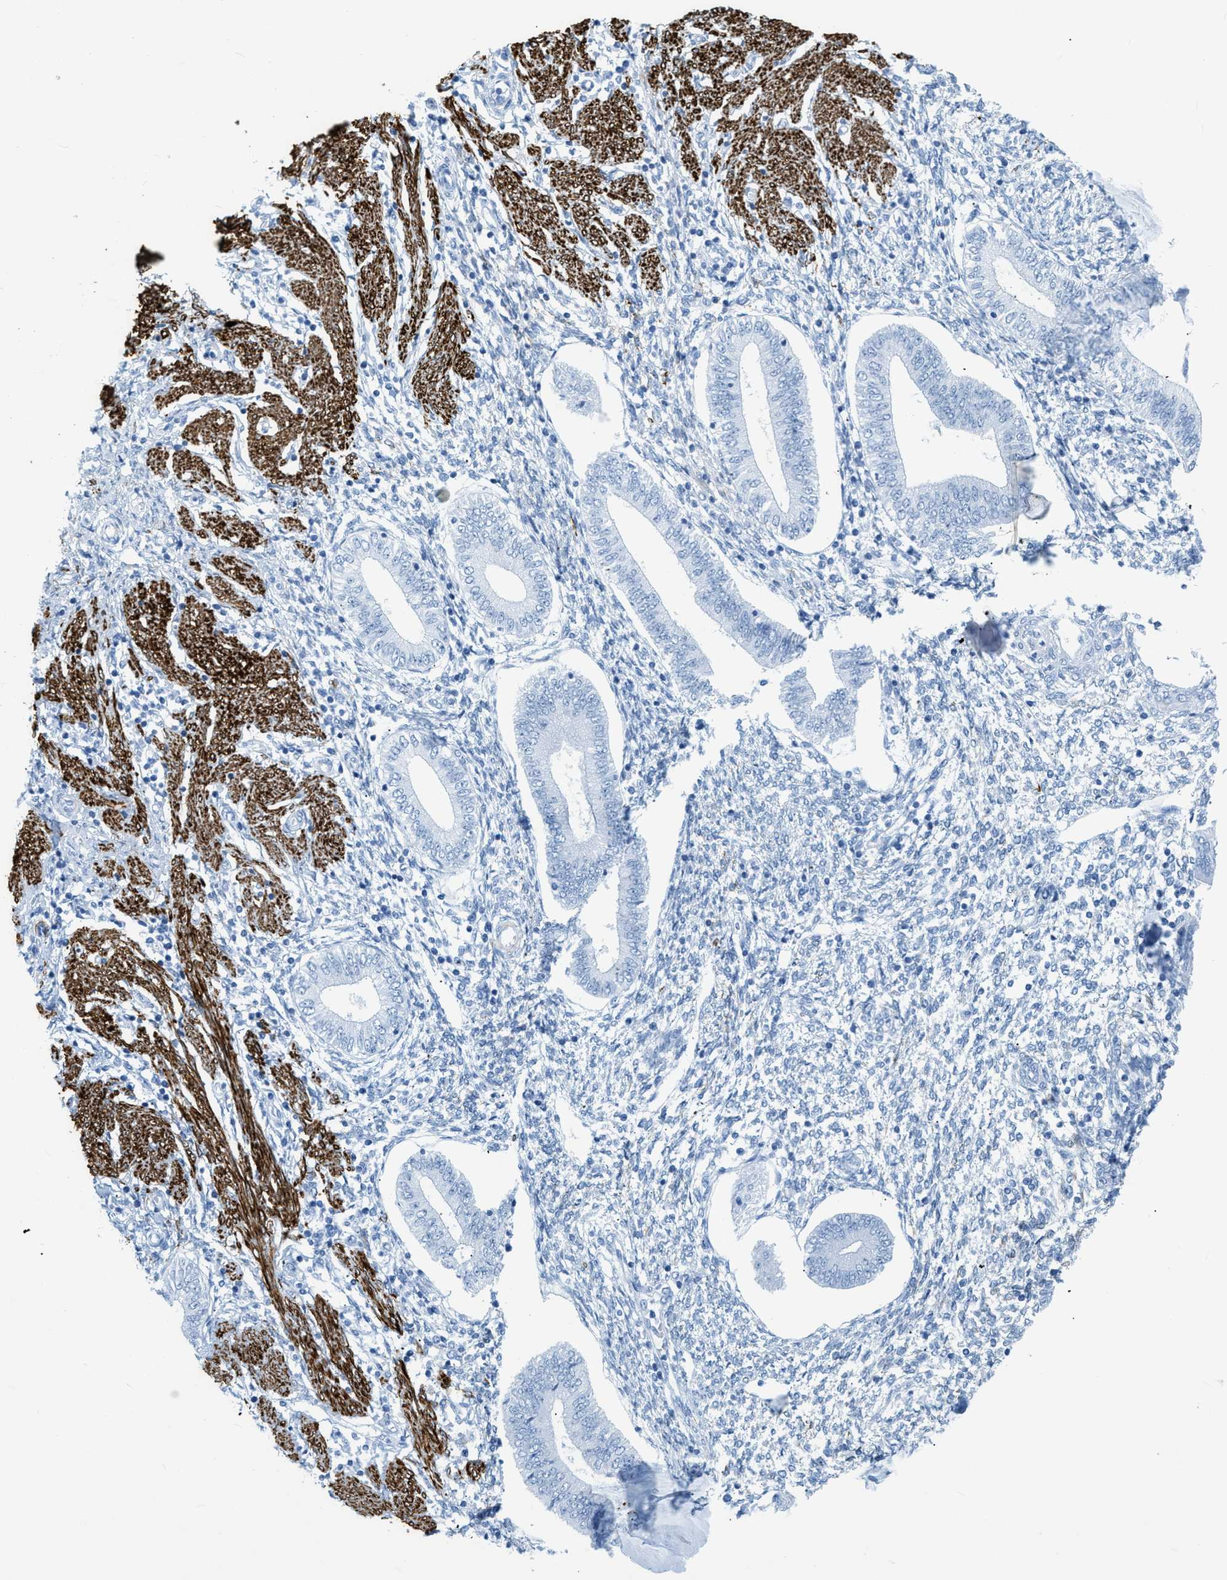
{"staining": {"intensity": "negative", "quantity": "none", "location": "none"}, "tissue": "endometrium", "cell_type": "Cells in endometrial stroma", "image_type": "normal", "snomed": [{"axis": "morphology", "description": "Normal tissue, NOS"}, {"axis": "topography", "description": "Endometrium"}], "caption": "Immunohistochemistry of normal endometrium displays no expression in cells in endometrial stroma. The staining is performed using DAB brown chromogen with nuclei counter-stained in using hematoxylin.", "gene": "DES", "patient": {"sex": "female", "age": 50}}